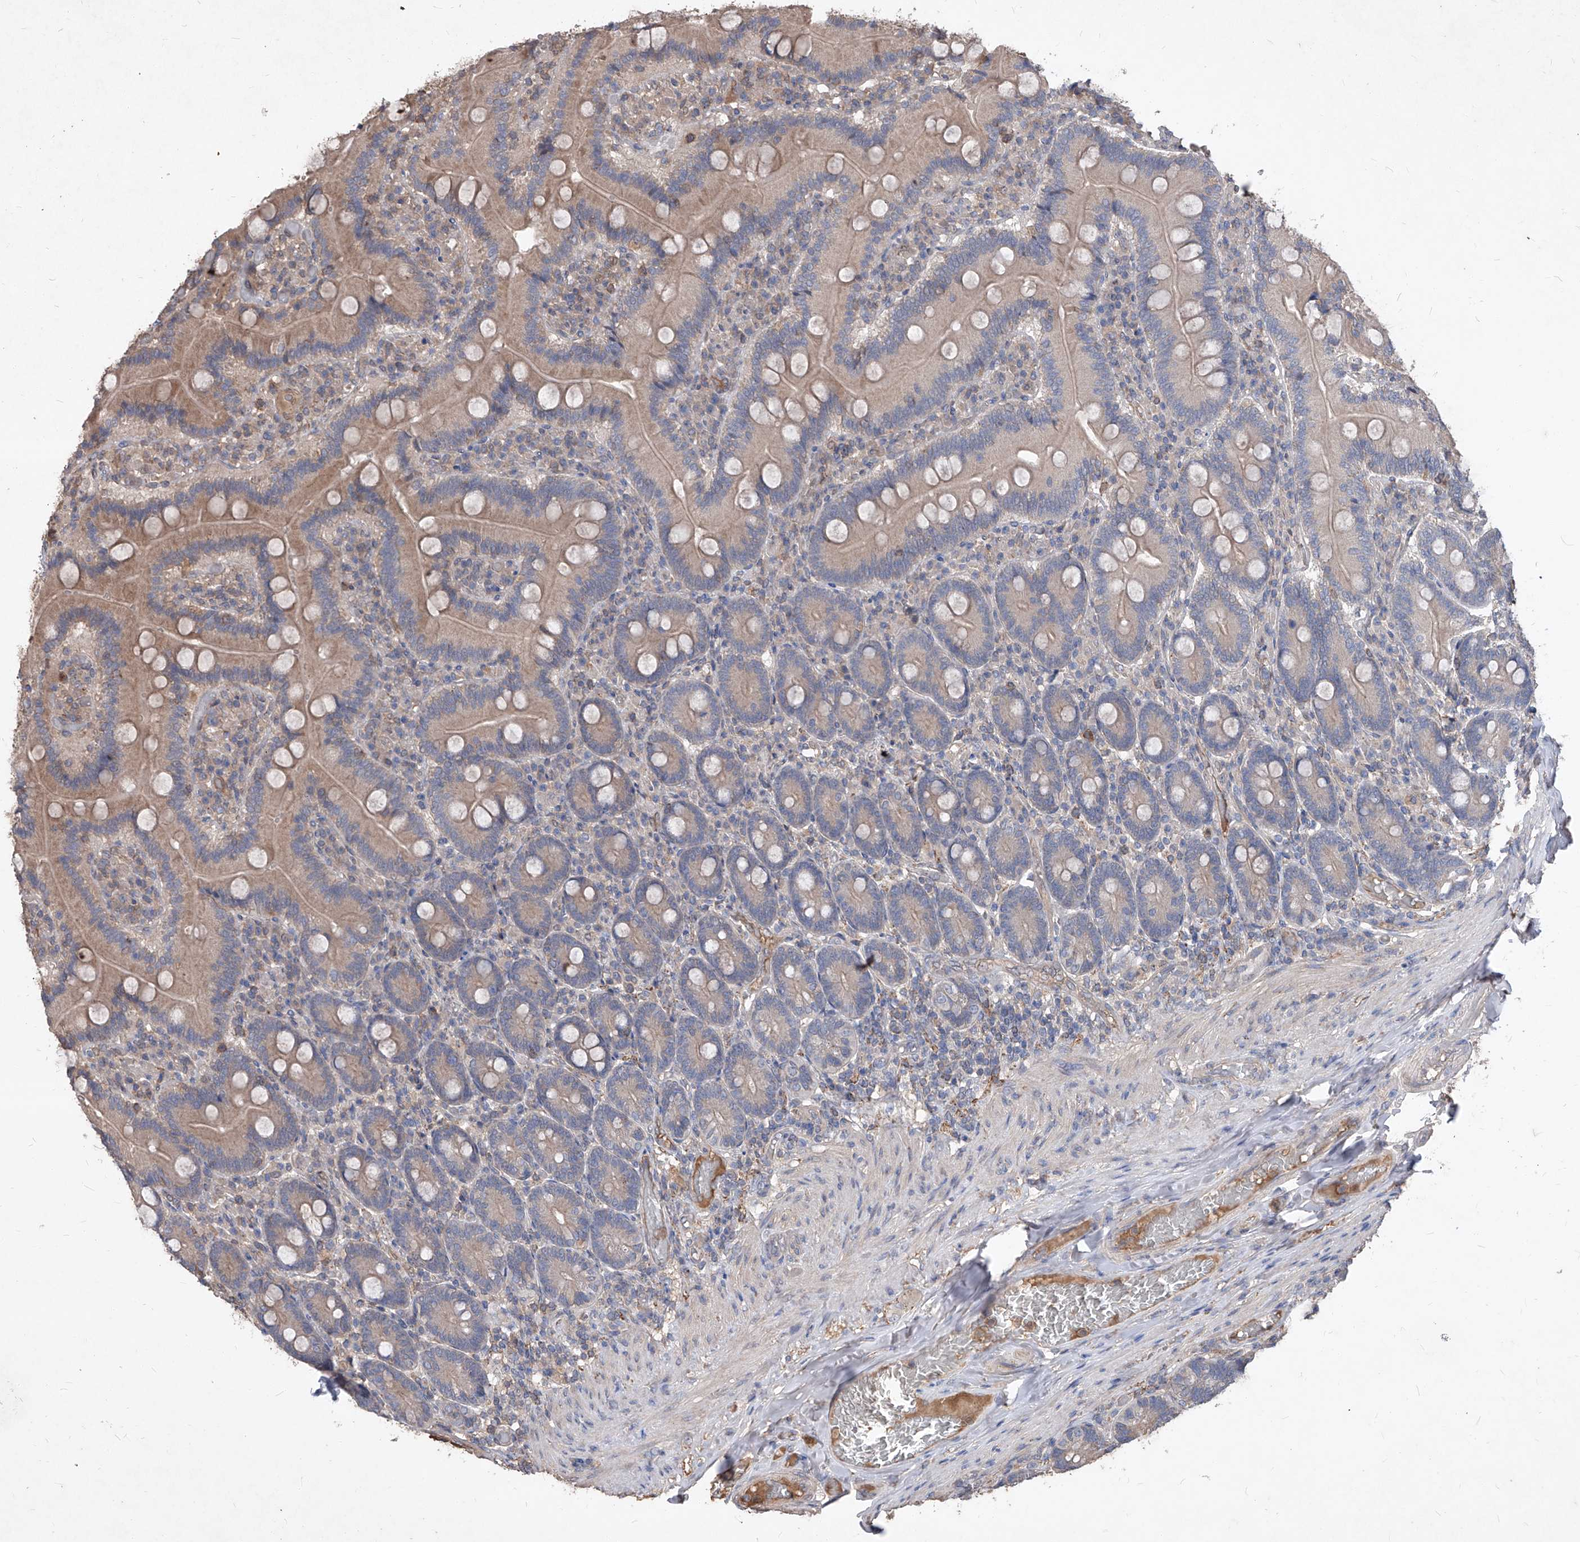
{"staining": {"intensity": "weak", "quantity": ">75%", "location": "cytoplasmic/membranous"}, "tissue": "duodenum", "cell_type": "Glandular cells", "image_type": "normal", "snomed": [{"axis": "morphology", "description": "Normal tissue, NOS"}, {"axis": "topography", "description": "Duodenum"}], "caption": "About >75% of glandular cells in normal duodenum show weak cytoplasmic/membranous protein expression as visualized by brown immunohistochemical staining.", "gene": "SYNGR1", "patient": {"sex": "female", "age": 62}}